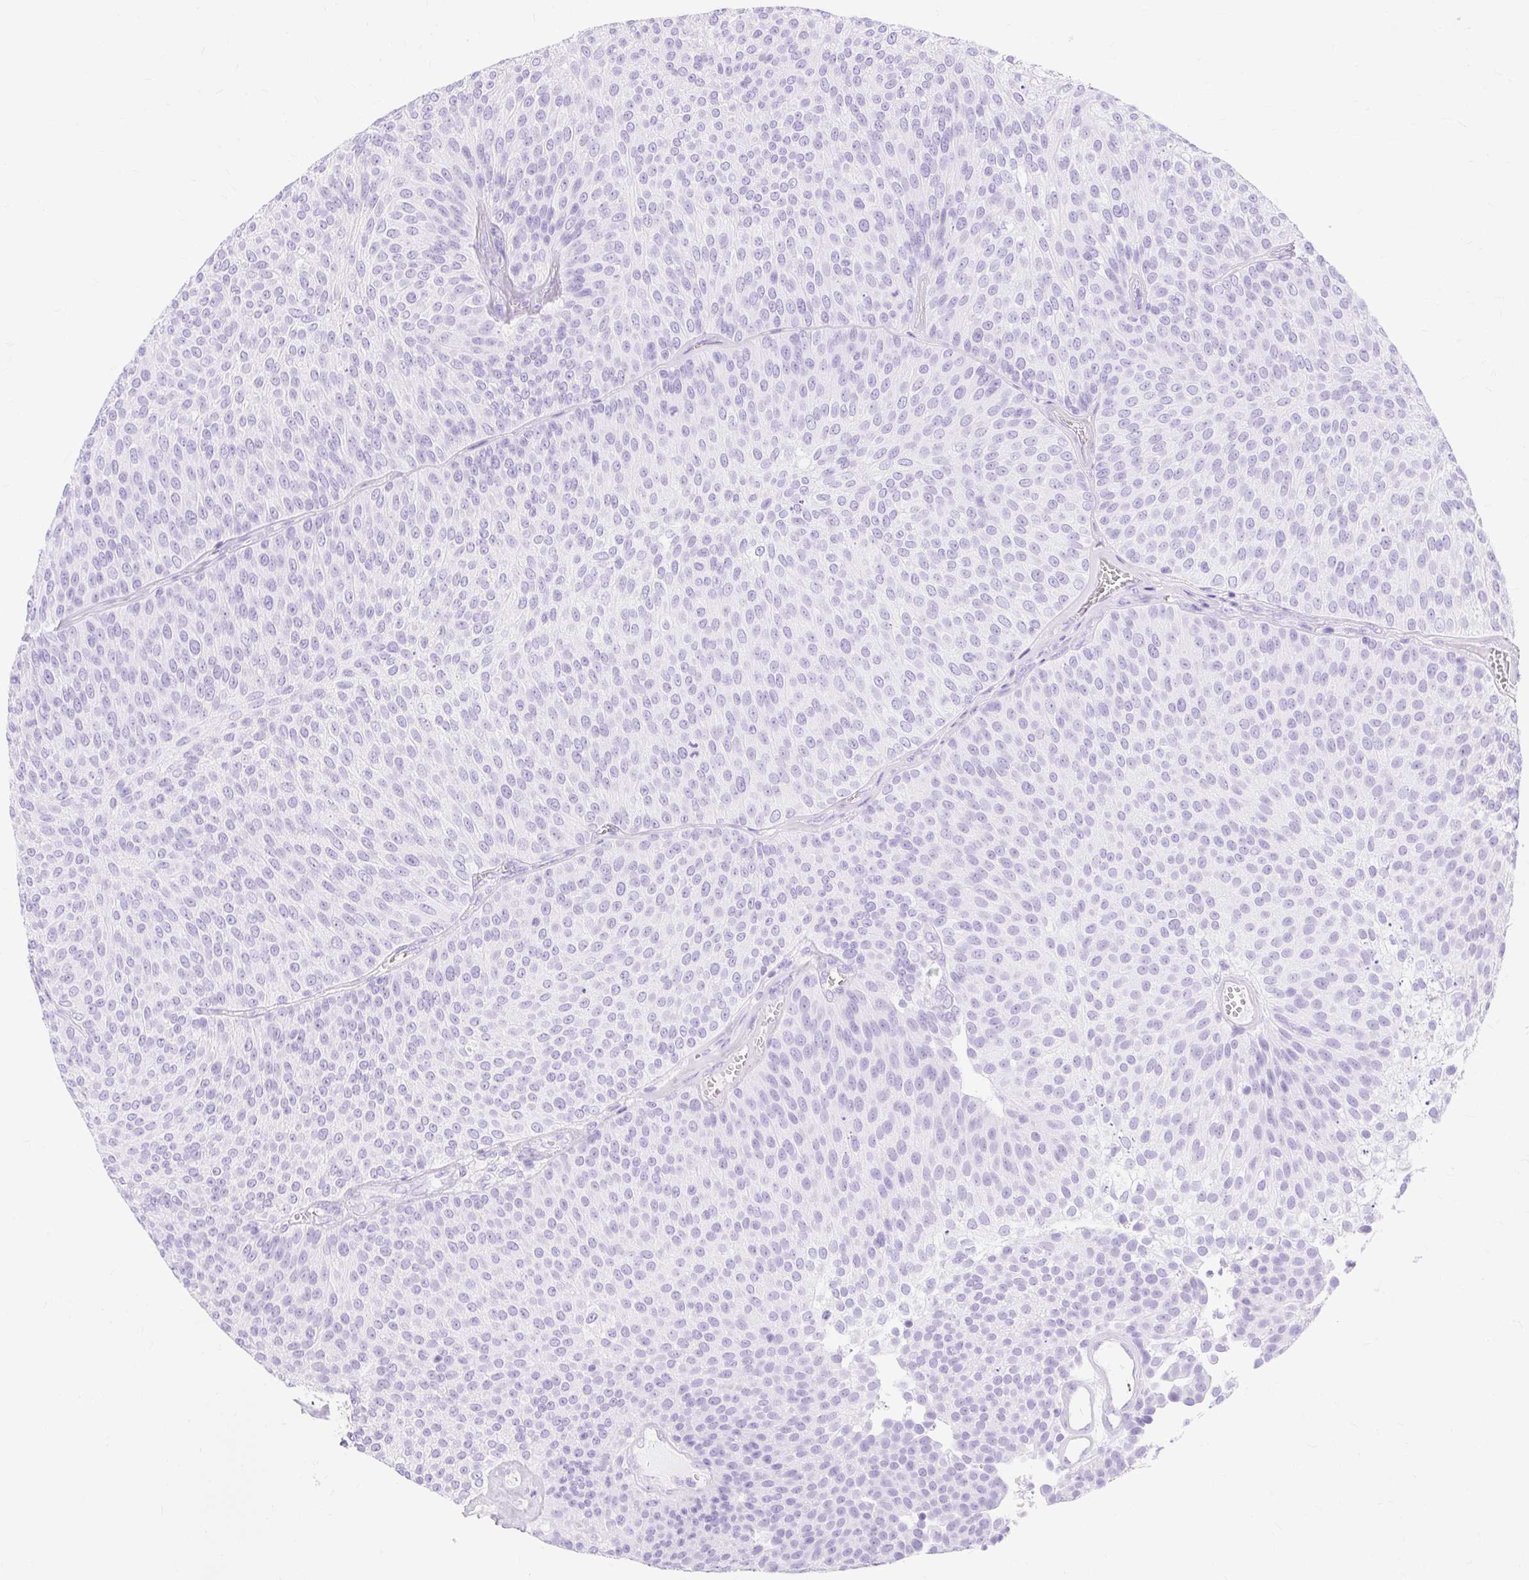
{"staining": {"intensity": "negative", "quantity": "none", "location": "none"}, "tissue": "urothelial cancer", "cell_type": "Tumor cells", "image_type": "cancer", "snomed": [{"axis": "morphology", "description": "Urothelial carcinoma, Low grade"}, {"axis": "topography", "description": "Urinary bladder"}], "caption": "Immunohistochemistry (IHC) histopathology image of low-grade urothelial carcinoma stained for a protein (brown), which reveals no staining in tumor cells.", "gene": "MBP", "patient": {"sex": "female", "age": 79}}